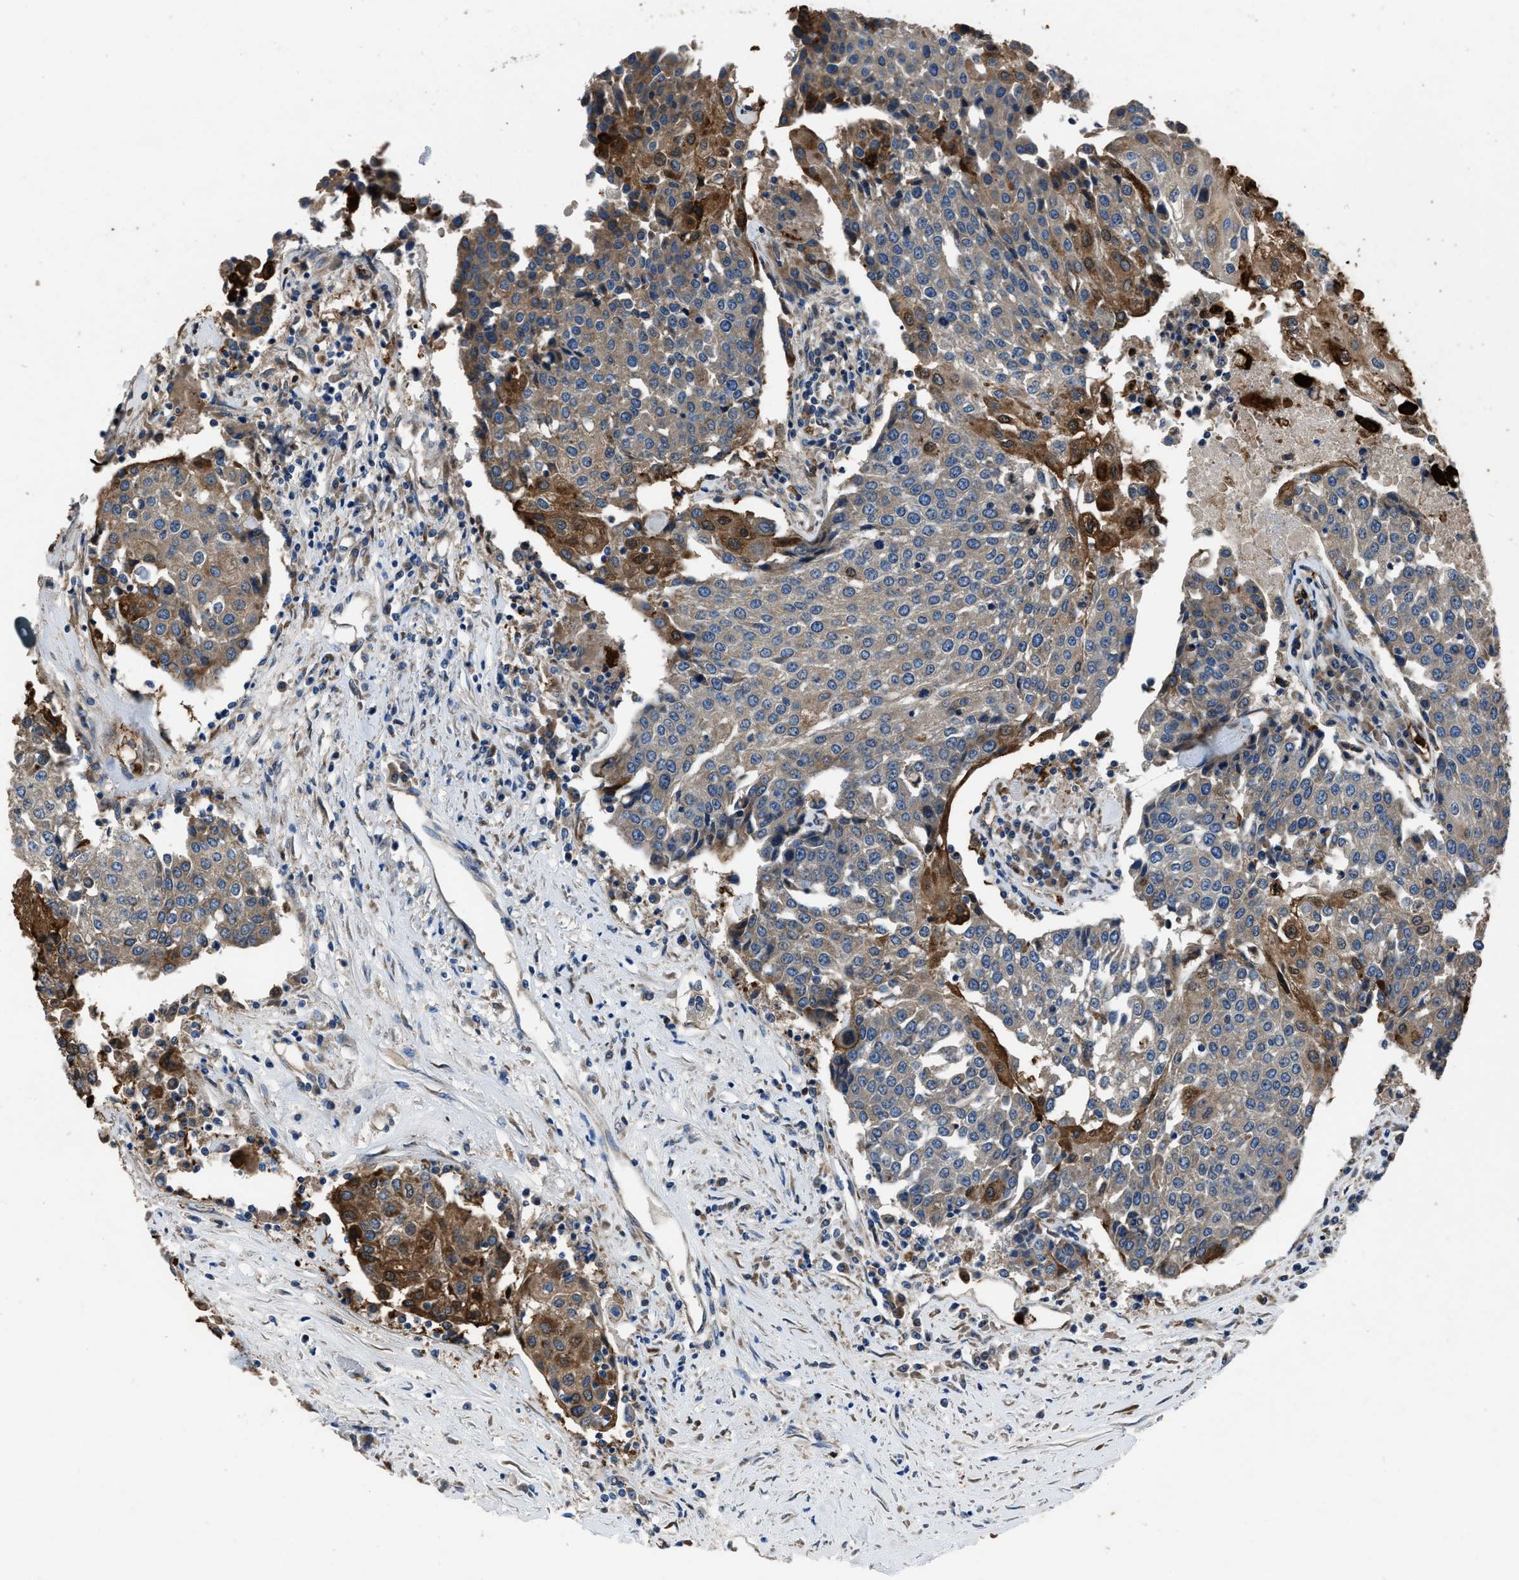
{"staining": {"intensity": "moderate", "quantity": "<25%", "location": "cytoplasmic/membranous"}, "tissue": "urothelial cancer", "cell_type": "Tumor cells", "image_type": "cancer", "snomed": [{"axis": "morphology", "description": "Urothelial carcinoma, High grade"}, {"axis": "topography", "description": "Urinary bladder"}], "caption": "Moderate cytoplasmic/membranous protein expression is seen in about <25% of tumor cells in urothelial cancer. (DAB IHC, brown staining for protein, blue staining for nuclei).", "gene": "ANGPT1", "patient": {"sex": "female", "age": 85}}